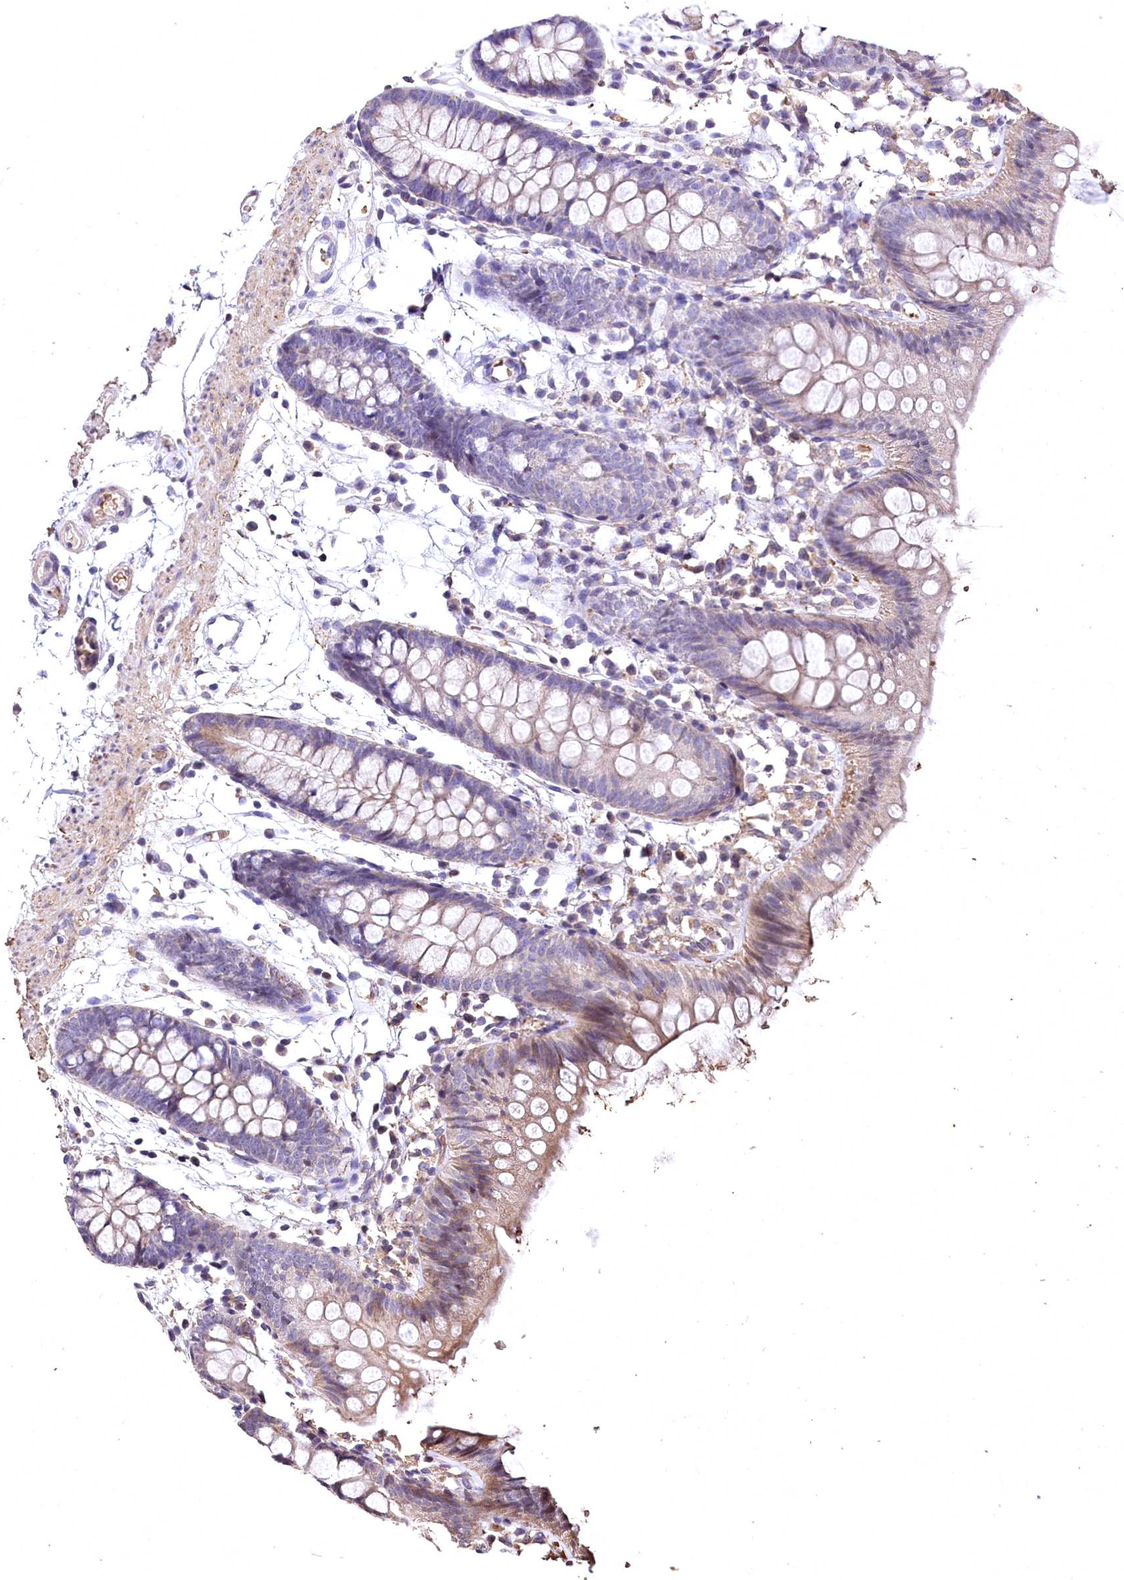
{"staining": {"intensity": "negative", "quantity": "none", "location": "none"}, "tissue": "colon", "cell_type": "Endothelial cells", "image_type": "normal", "snomed": [{"axis": "morphology", "description": "Normal tissue, NOS"}, {"axis": "topography", "description": "Colon"}], "caption": "A micrograph of human colon is negative for staining in endothelial cells.", "gene": "SPTA1", "patient": {"sex": "male", "age": 56}}